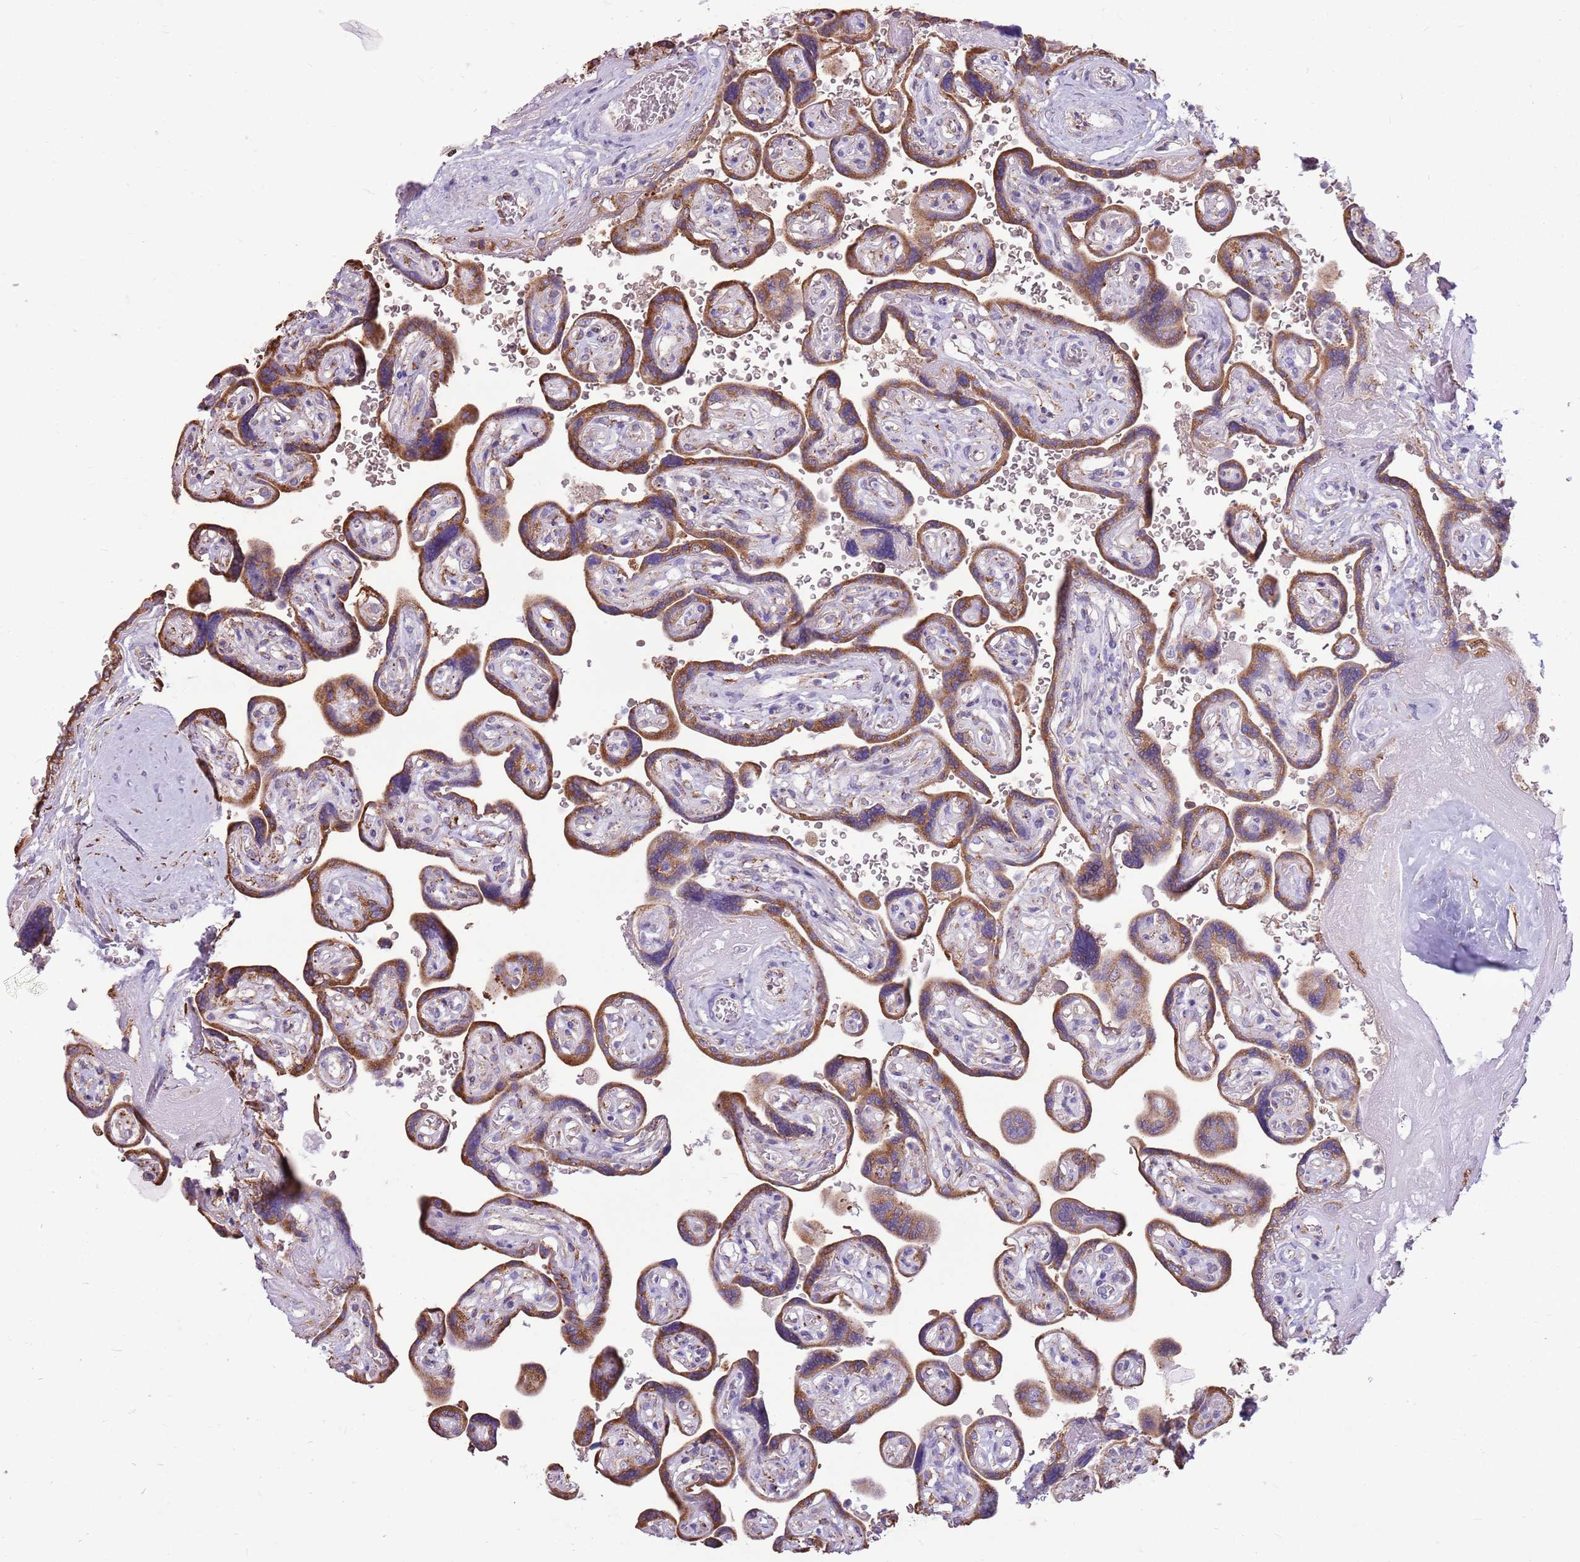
{"staining": {"intensity": "moderate", "quantity": ">75%", "location": "cytoplasmic/membranous"}, "tissue": "placenta", "cell_type": "Decidual cells", "image_type": "normal", "snomed": [{"axis": "morphology", "description": "Normal tissue, NOS"}, {"axis": "topography", "description": "Placenta"}], "caption": "A brown stain highlights moderate cytoplasmic/membranous staining of a protein in decidual cells of benign human placenta.", "gene": "KCTD19", "patient": {"sex": "female", "age": 32}}